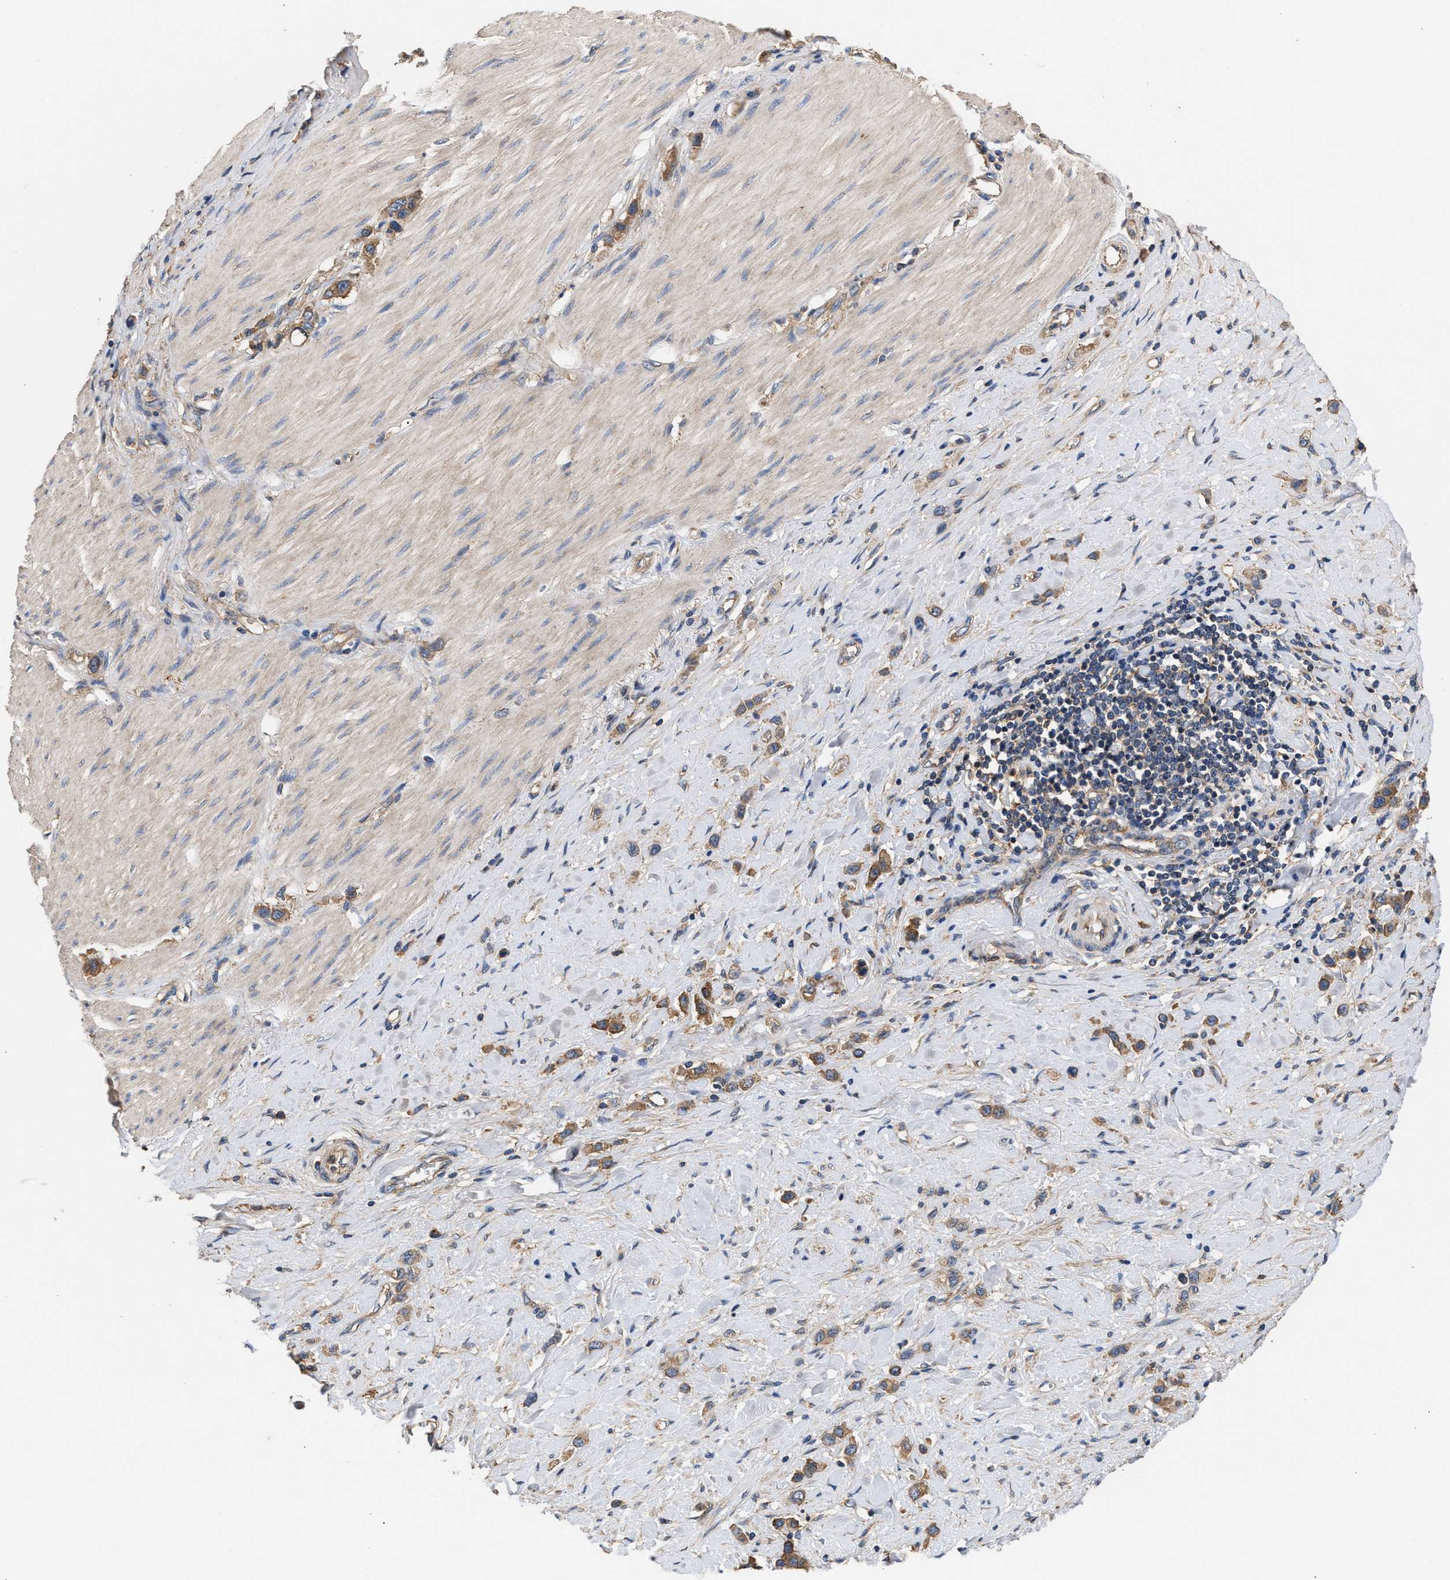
{"staining": {"intensity": "moderate", "quantity": ">75%", "location": "cytoplasmic/membranous"}, "tissue": "stomach cancer", "cell_type": "Tumor cells", "image_type": "cancer", "snomed": [{"axis": "morphology", "description": "Adenocarcinoma, NOS"}, {"axis": "topography", "description": "Stomach"}], "caption": "This is an image of immunohistochemistry staining of adenocarcinoma (stomach), which shows moderate staining in the cytoplasmic/membranous of tumor cells.", "gene": "KLB", "patient": {"sex": "female", "age": 65}}